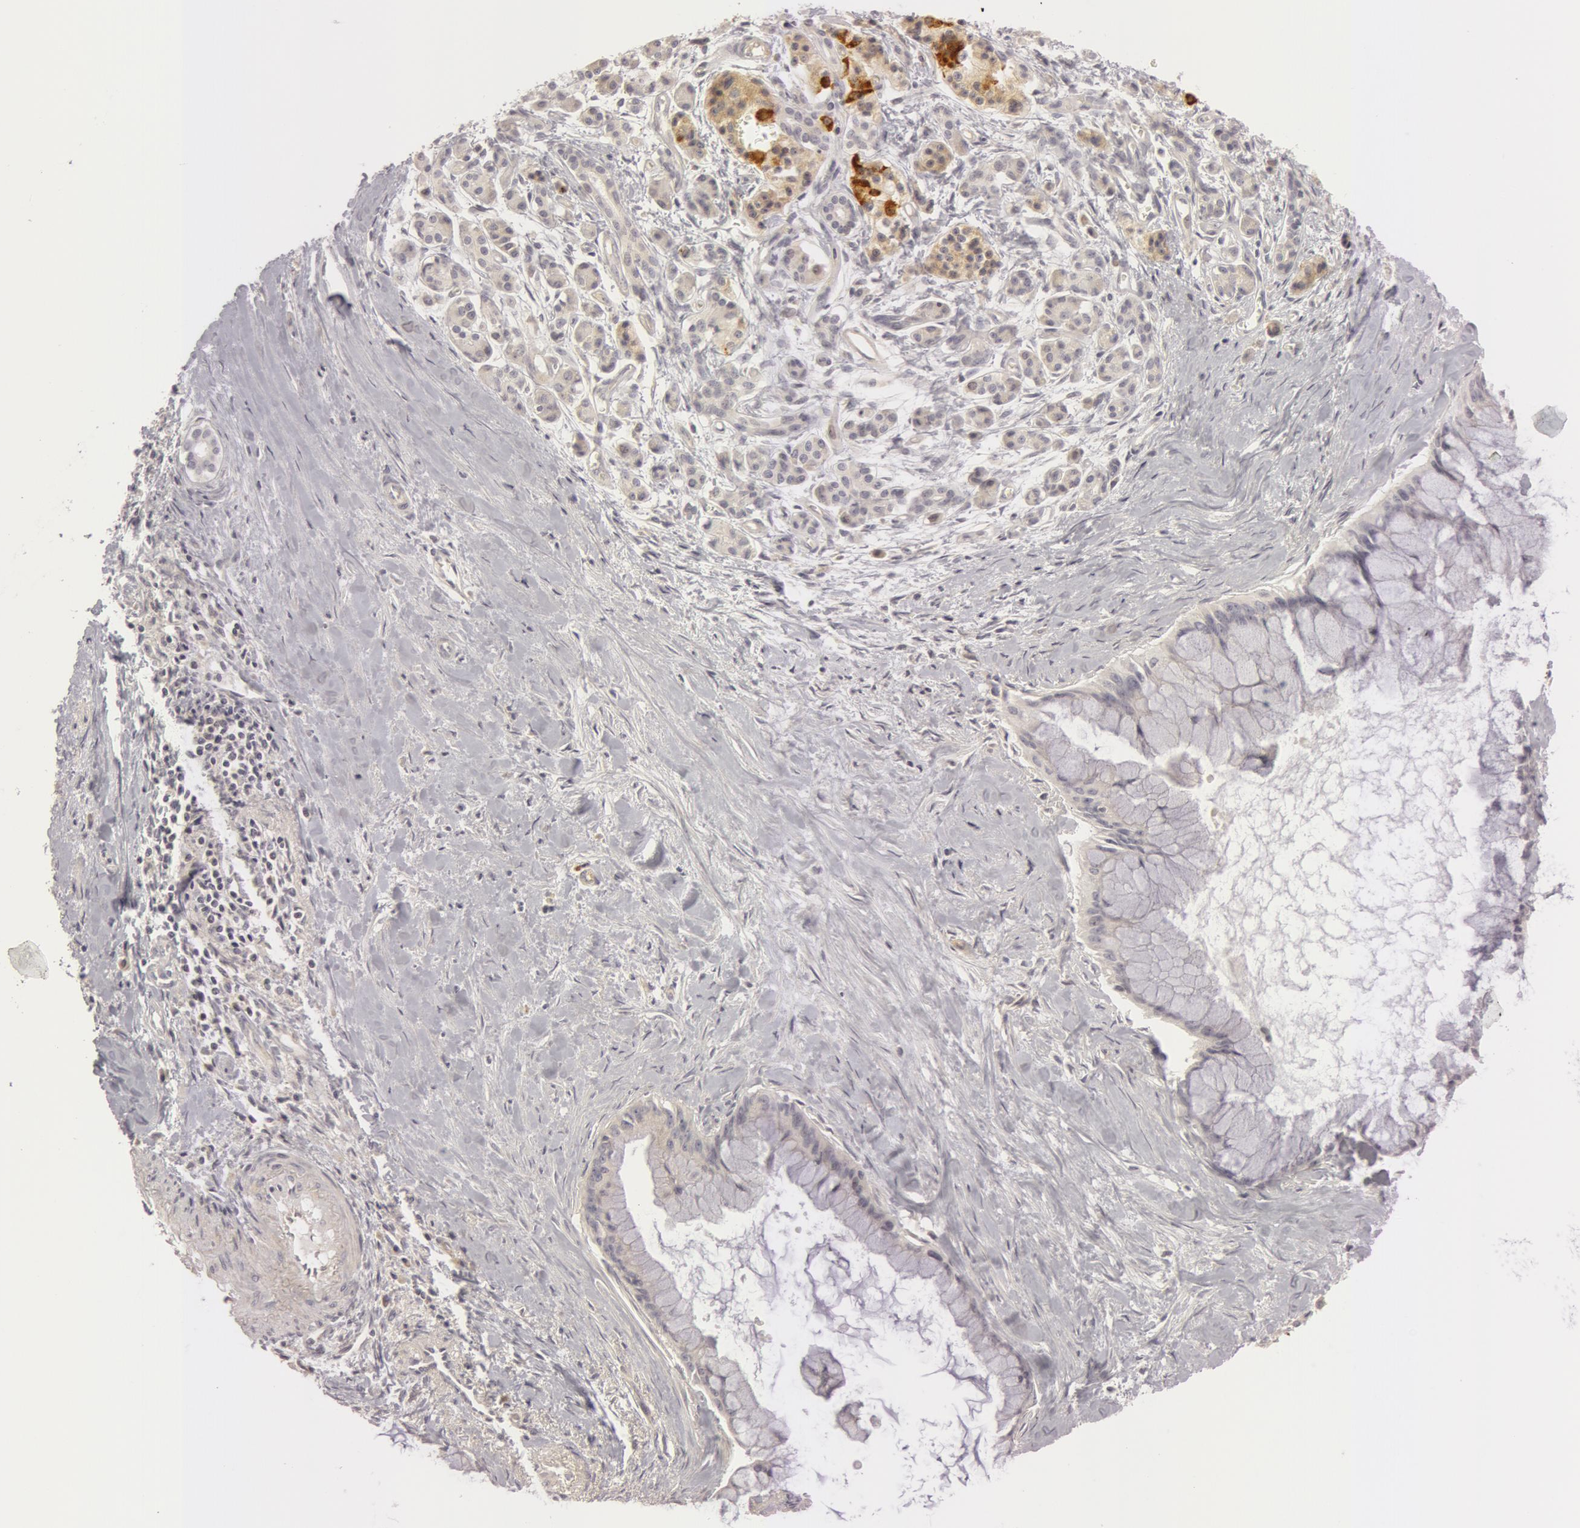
{"staining": {"intensity": "weak", "quantity": "25%-75%", "location": "cytoplasmic/membranous"}, "tissue": "pancreatic cancer", "cell_type": "Tumor cells", "image_type": "cancer", "snomed": [{"axis": "morphology", "description": "Adenocarcinoma, NOS"}, {"axis": "topography", "description": "Pancreas"}], "caption": "Tumor cells reveal low levels of weak cytoplasmic/membranous positivity in approximately 25%-75% of cells in adenocarcinoma (pancreatic).", "gene": "RALGAPA1", "patient": {"sex": "male", "age": 59}}